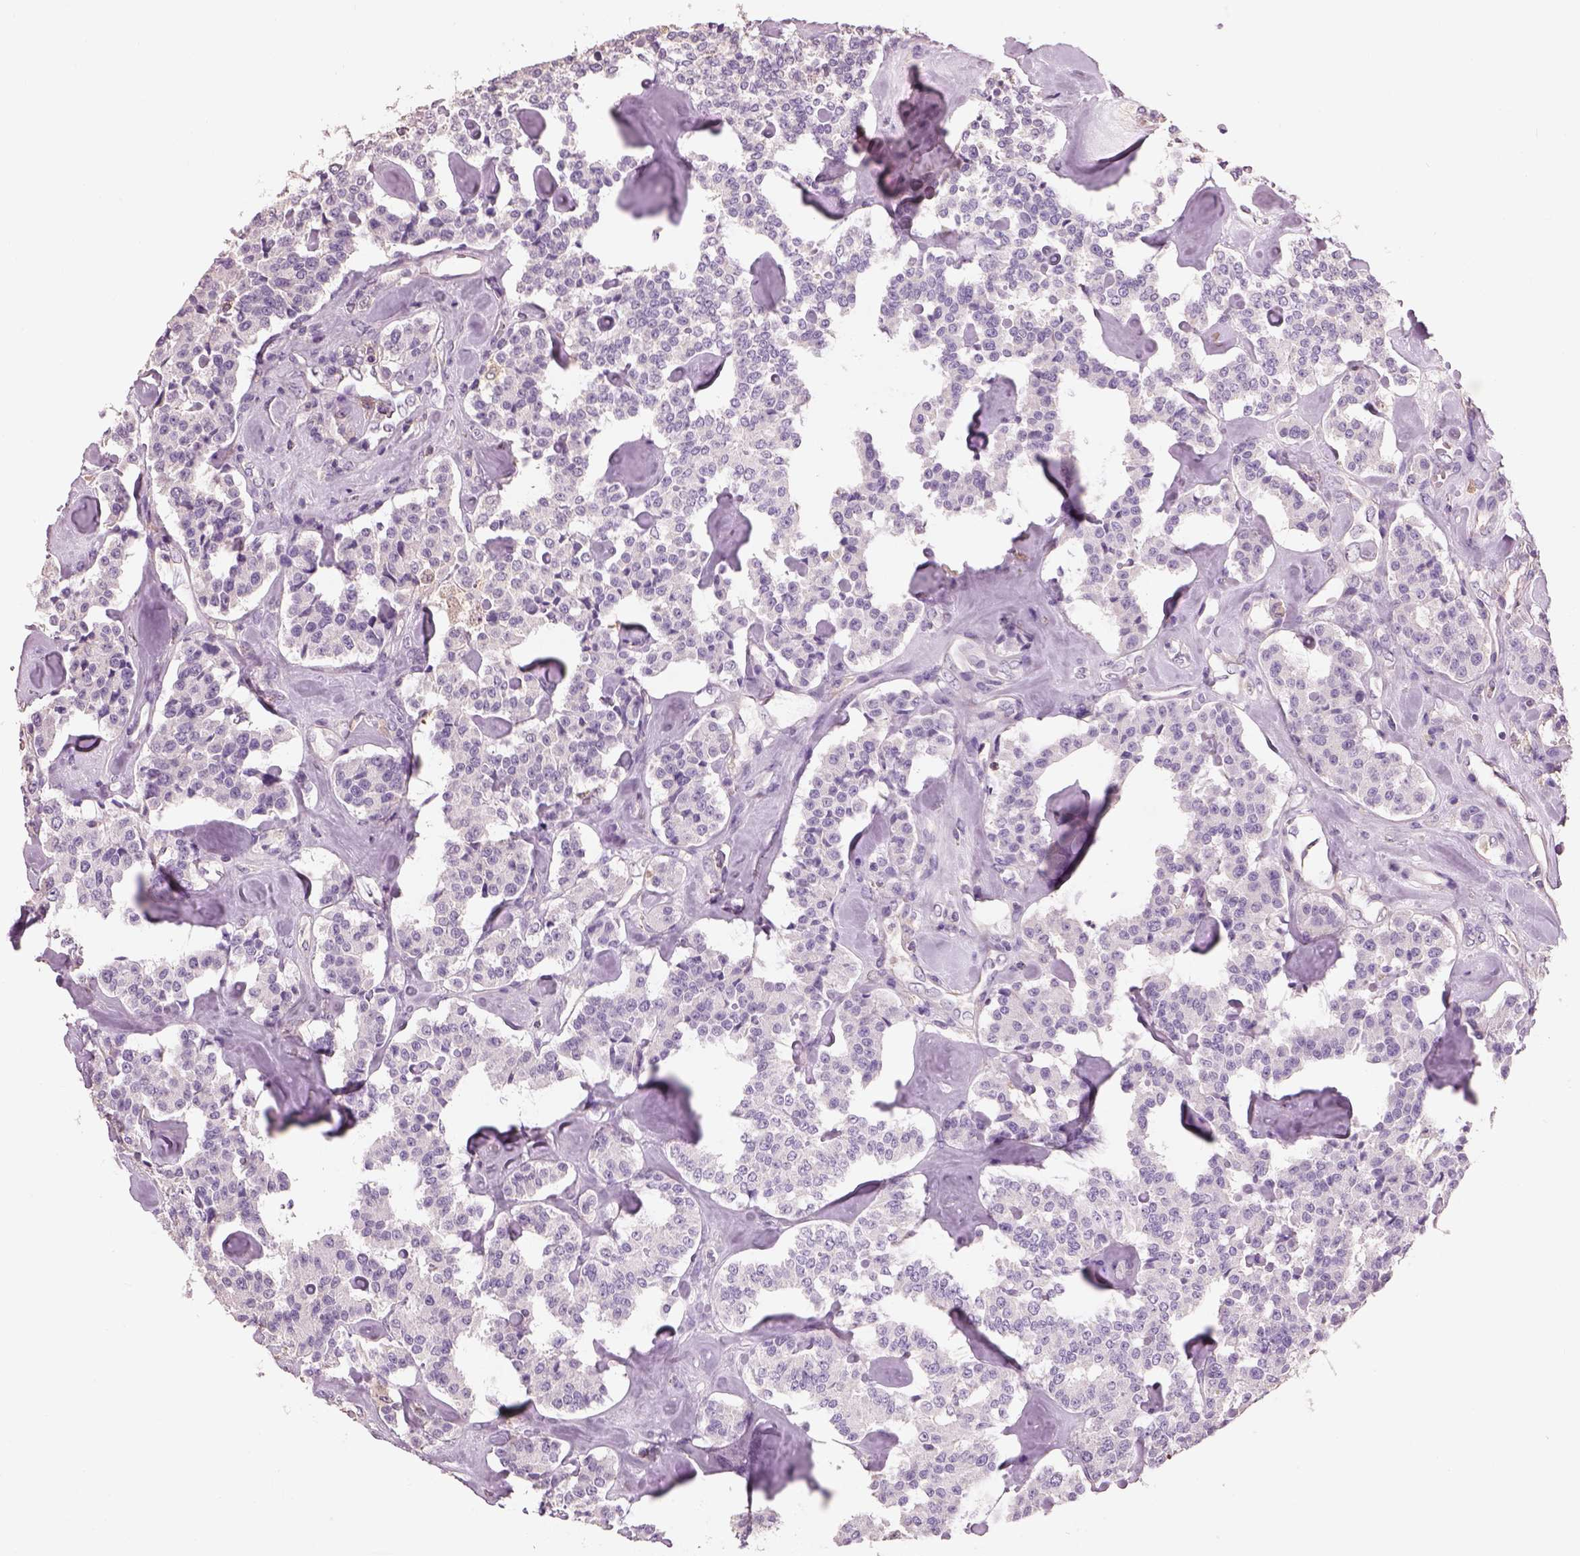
{"staining": {"intensity": "negative", "quantity": "none", "location": "none"}, "tissue": "carcinoid", "cell_type": "Tumor cells", "image_type": "cancer", "snomed": [{"axis": "morphology", "description": "Carcinoid, malignant, NOS"}, {"axis": "topography", "description": "Pancreas"}], "caption": "The histopathology image exhibits no staining of tumor cells in malignant carcinoid.", "gene": "OTUD6A", "patient": {"sex": "male", "age": 41}}